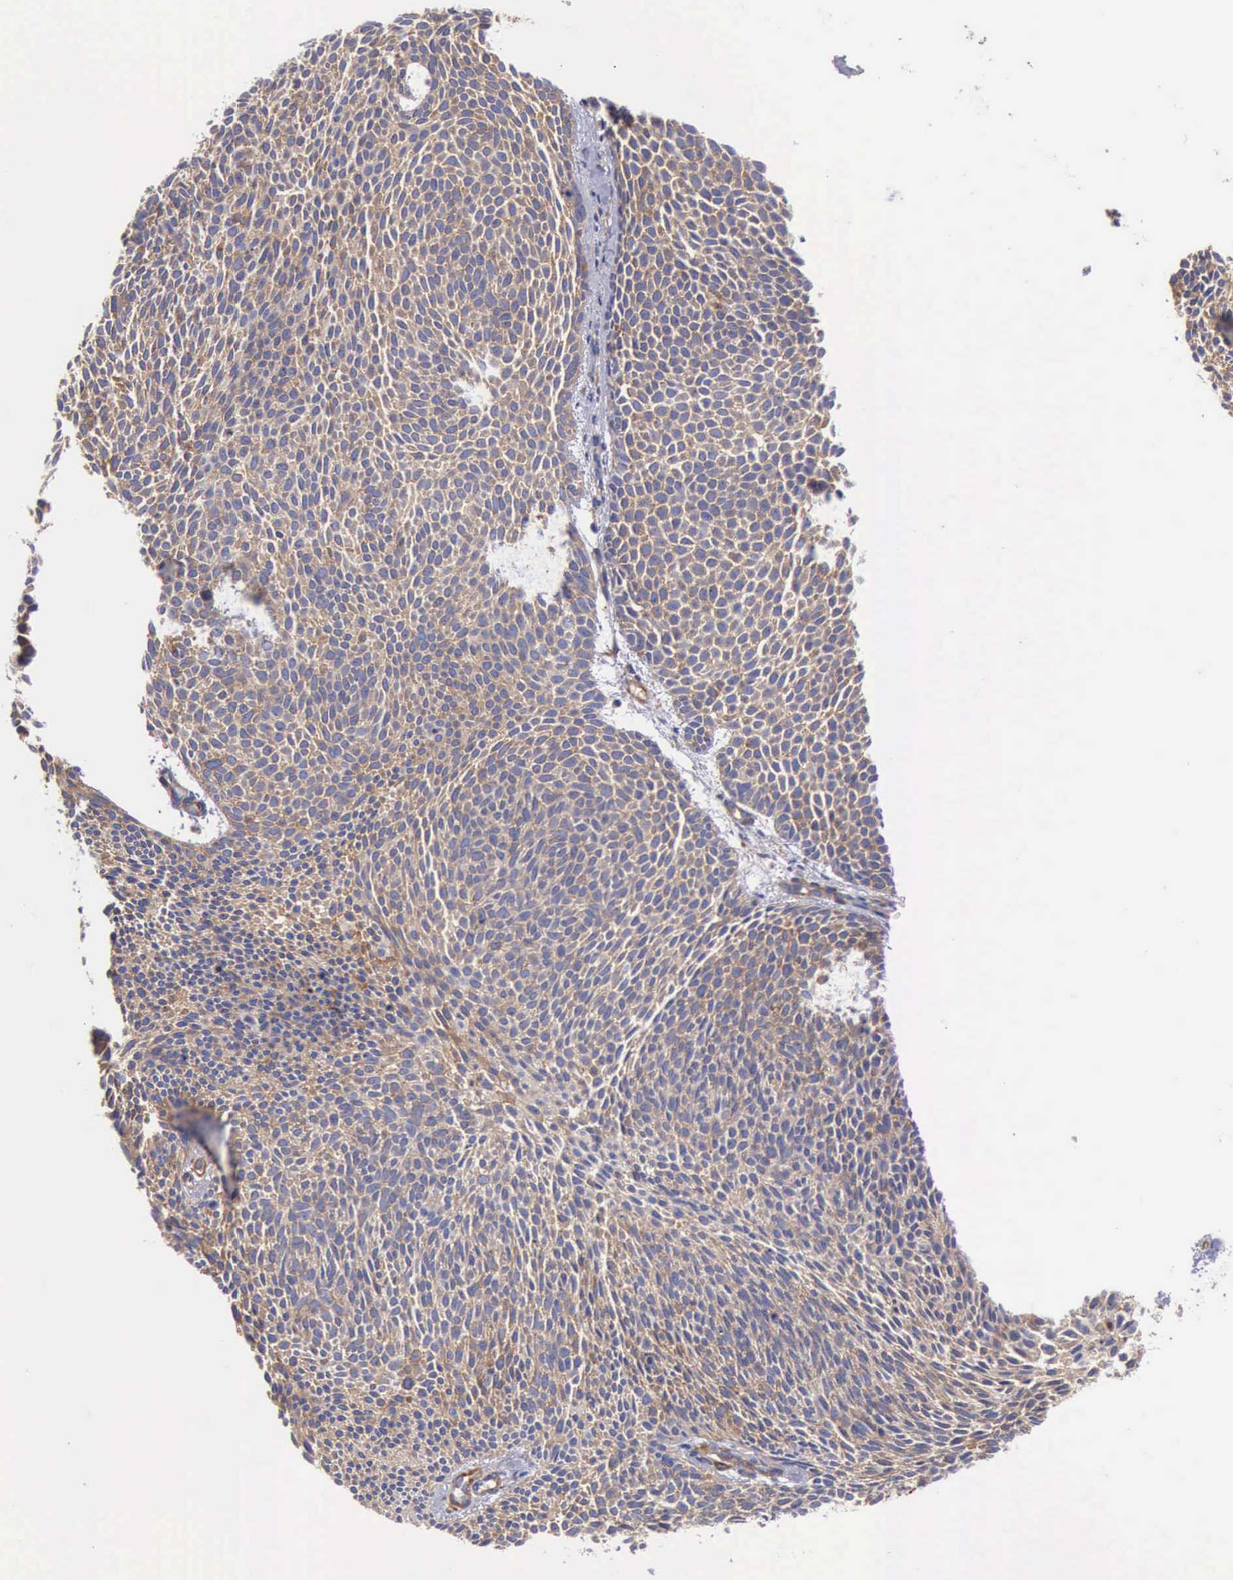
{"staining": {"intensity": "moderate", "quantity": ">75%", "location": "cytoplasmic/membranous"}, "tissue": "skin cancer", "cell_type": "Tumor cells", "image_type": "cancer", "snomed": [{"axis": "morphology", "description": "Basal cell carcinoma"}, {"axis": "topography", "description": "Skin"}], "caption": "DAB (3,3'-diaminobenzidine) immunohistochemical staining of human skin basal cell carcinoma exhibits moderate cytoplasmic/membranous protein positivity in approximately >75% of tumor cells.", "gene": "FLNA", "patient": {"sex": "male", "age": 84}}